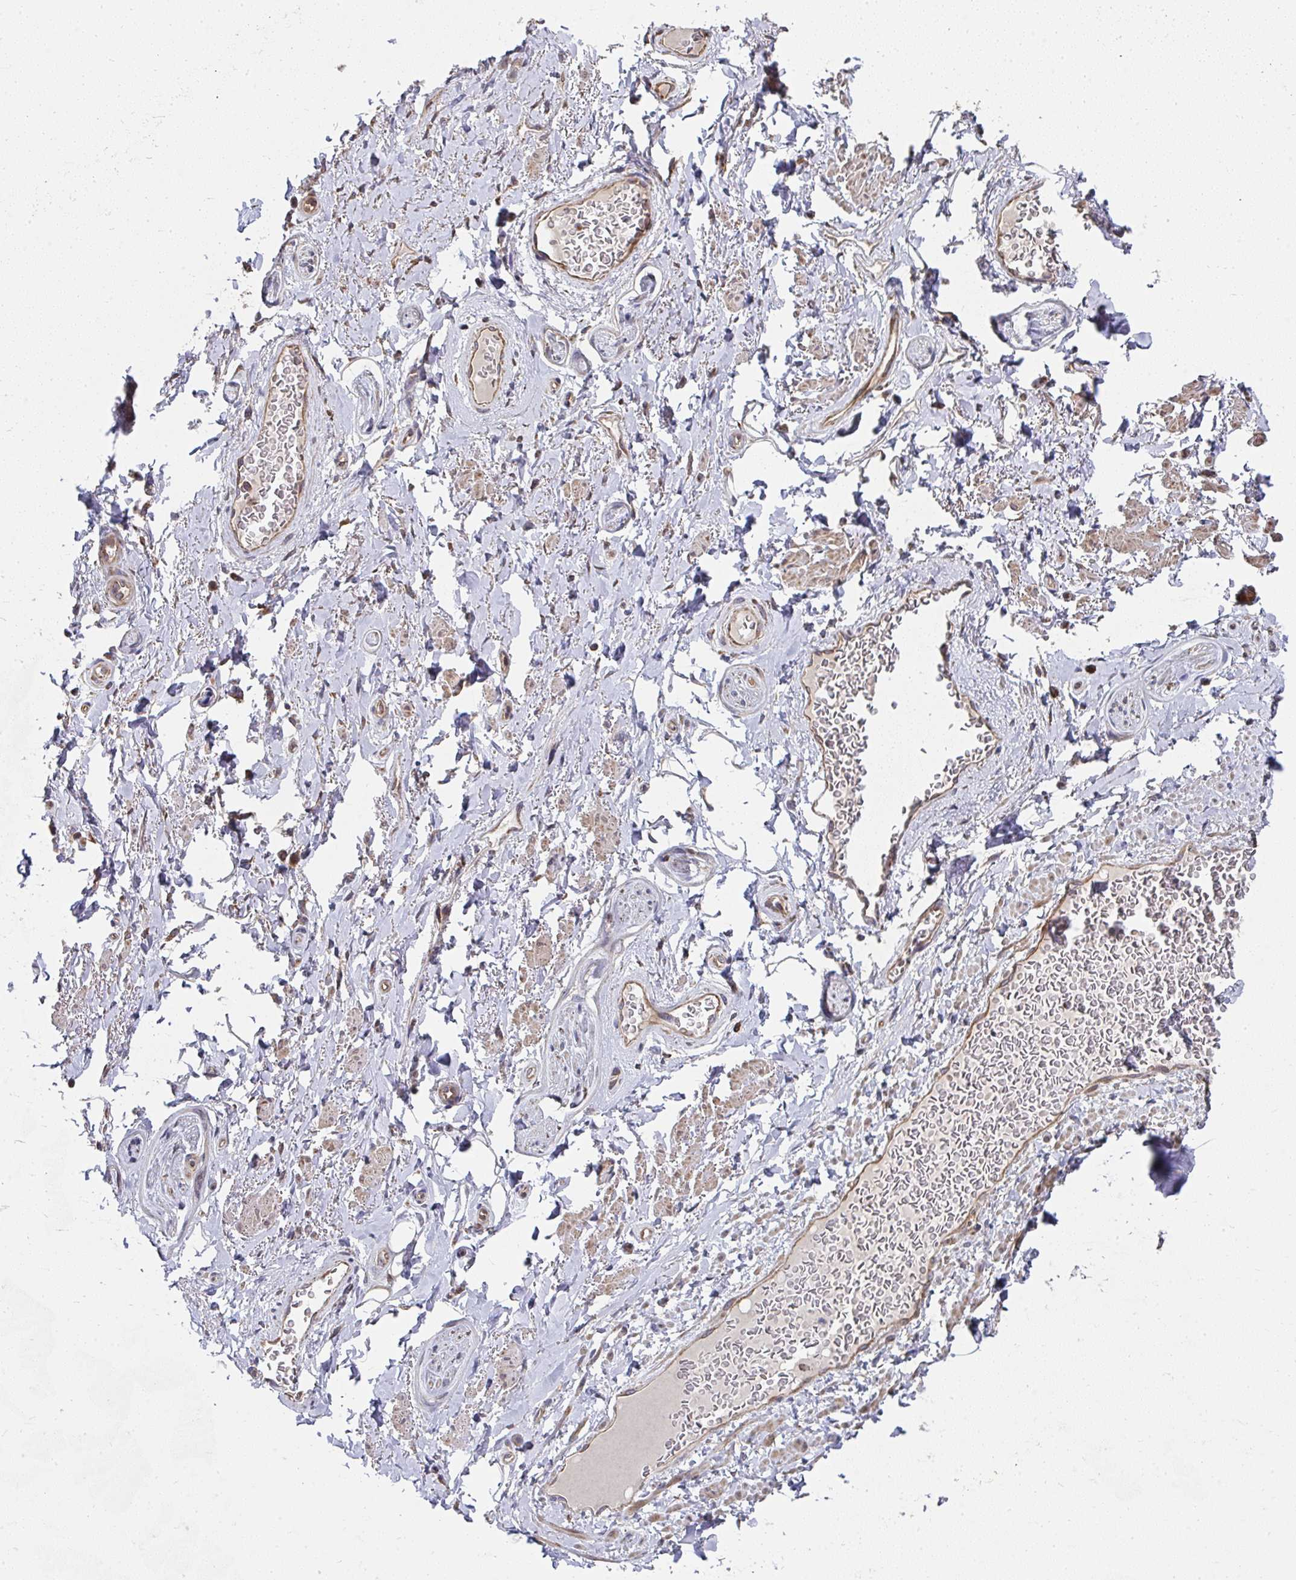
{"staining": {"intensity": "weak", "quantity": ">75%", "location": "cytoplasmic/membranous"}, "tissue": "adipose tissue", "cell_type": "Adipocytes", "image_type": "normal", "snomed": [{"axis": "morphology", "description": "Normal tissue, NOS"}, {"axis": "topography", "description": "Peripheral nerve tissue"}], "caption": "IHC (DAB) staining of normal human adipose tissue displays weak cytoplasmic/membranous protein staining in approximately >75% of adipocytes. (DAB = brown stain, brightfield microscopy at high magnification).", "gene": "AGTPBP1", "patient": {"sex": "male", "age": 51}}